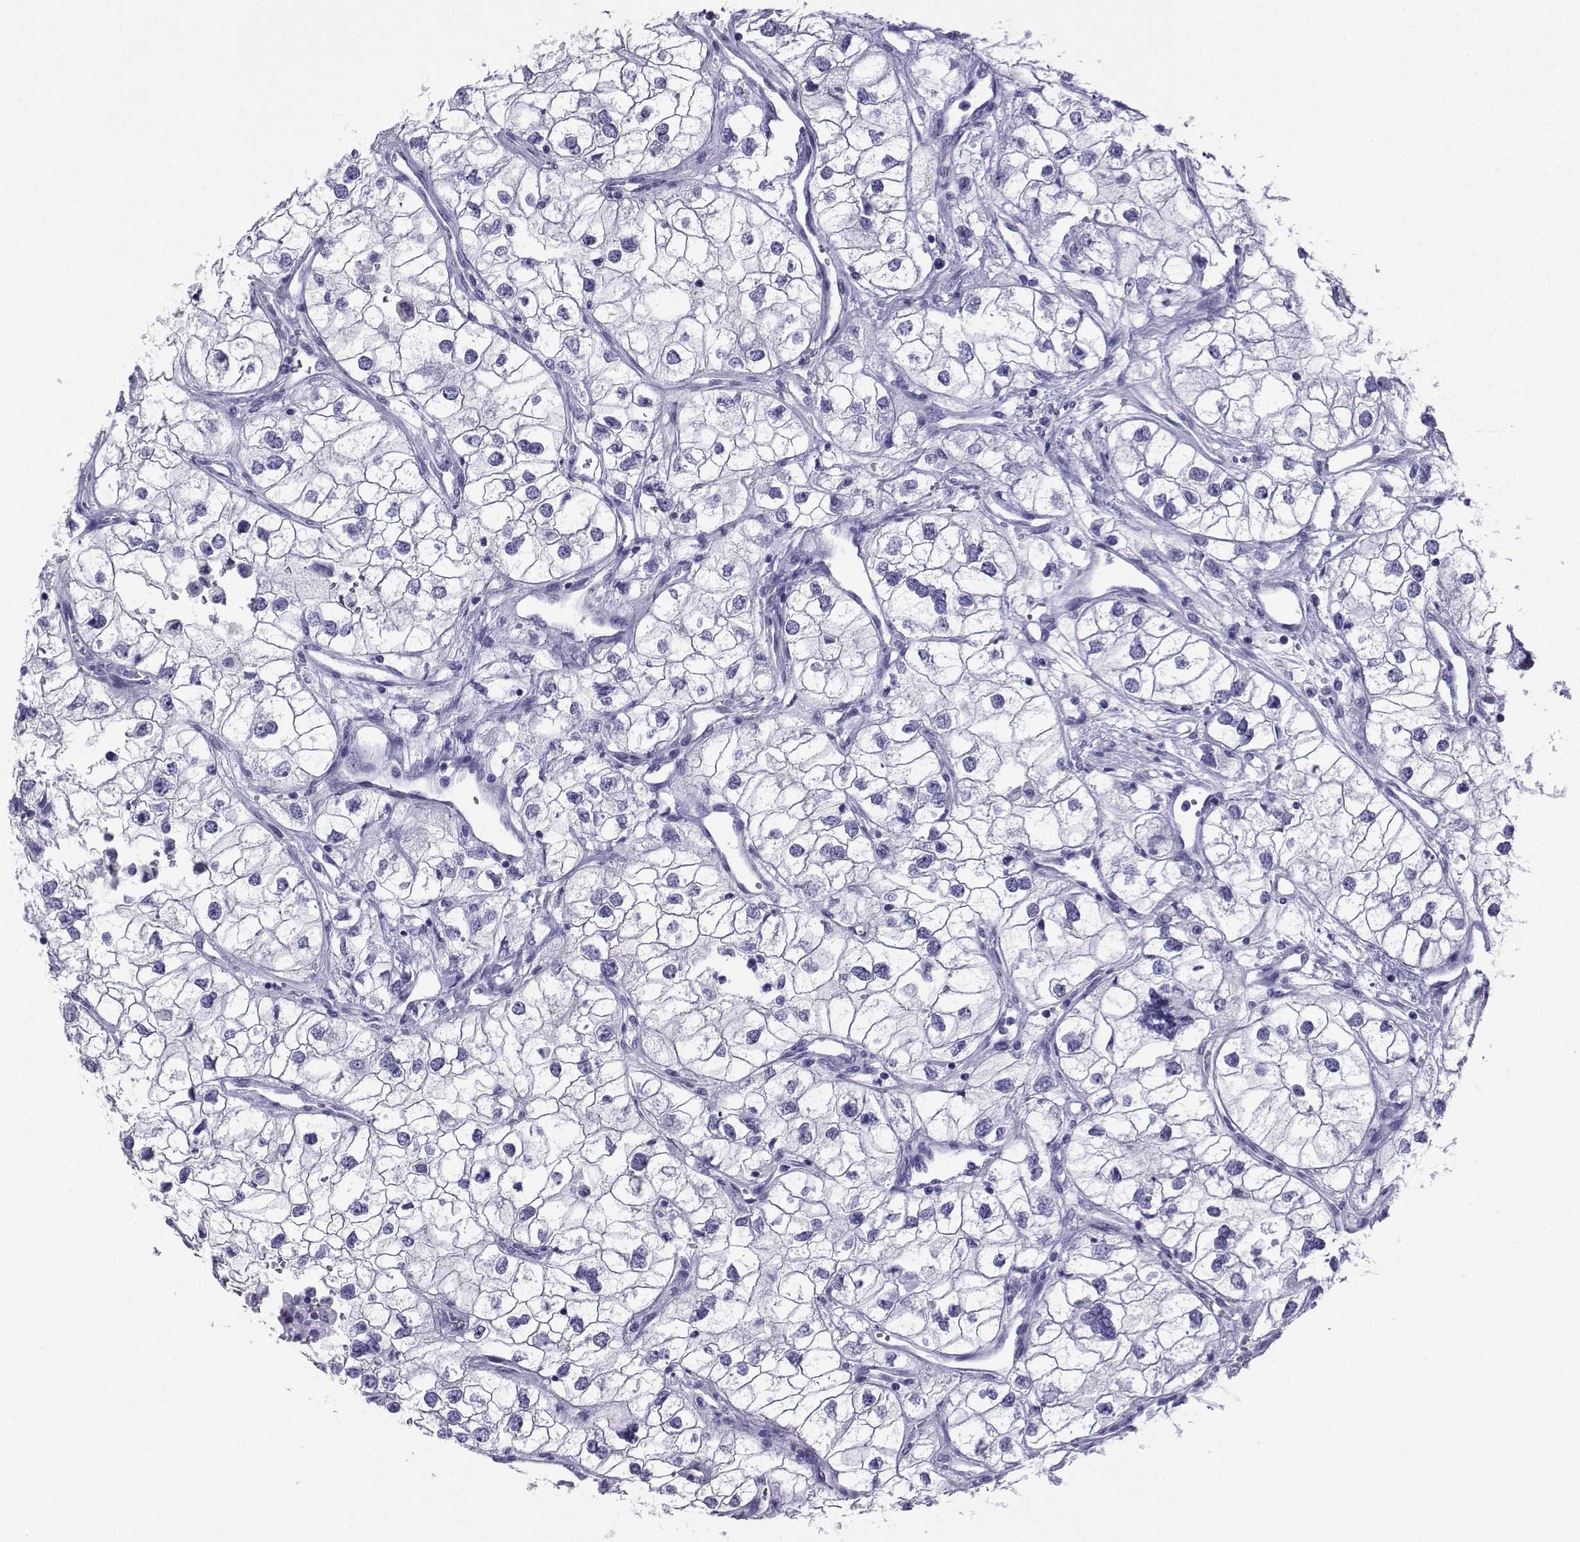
{"staining": {"intensity": "negative", "quantity": "none", "location": "none"}, "tissue": "renal cancer", "cell_type": "Tumor cells", "image_type": "cancer", "snomed": [{"axis": "morphology", "description": "Adenocarcinoma, NOS"}, {"axis": "topography", "description": "Kidney"}], "caption": "Immunohistochemical staining of human renal cancer (adenocarcinoma) displays no significant staining in tumor cells. (Immunohistochemistry, brightfield microscopy, high magnification).", "gene": "LORICRIN", "patient": {"sex": "male", "age": 59}}